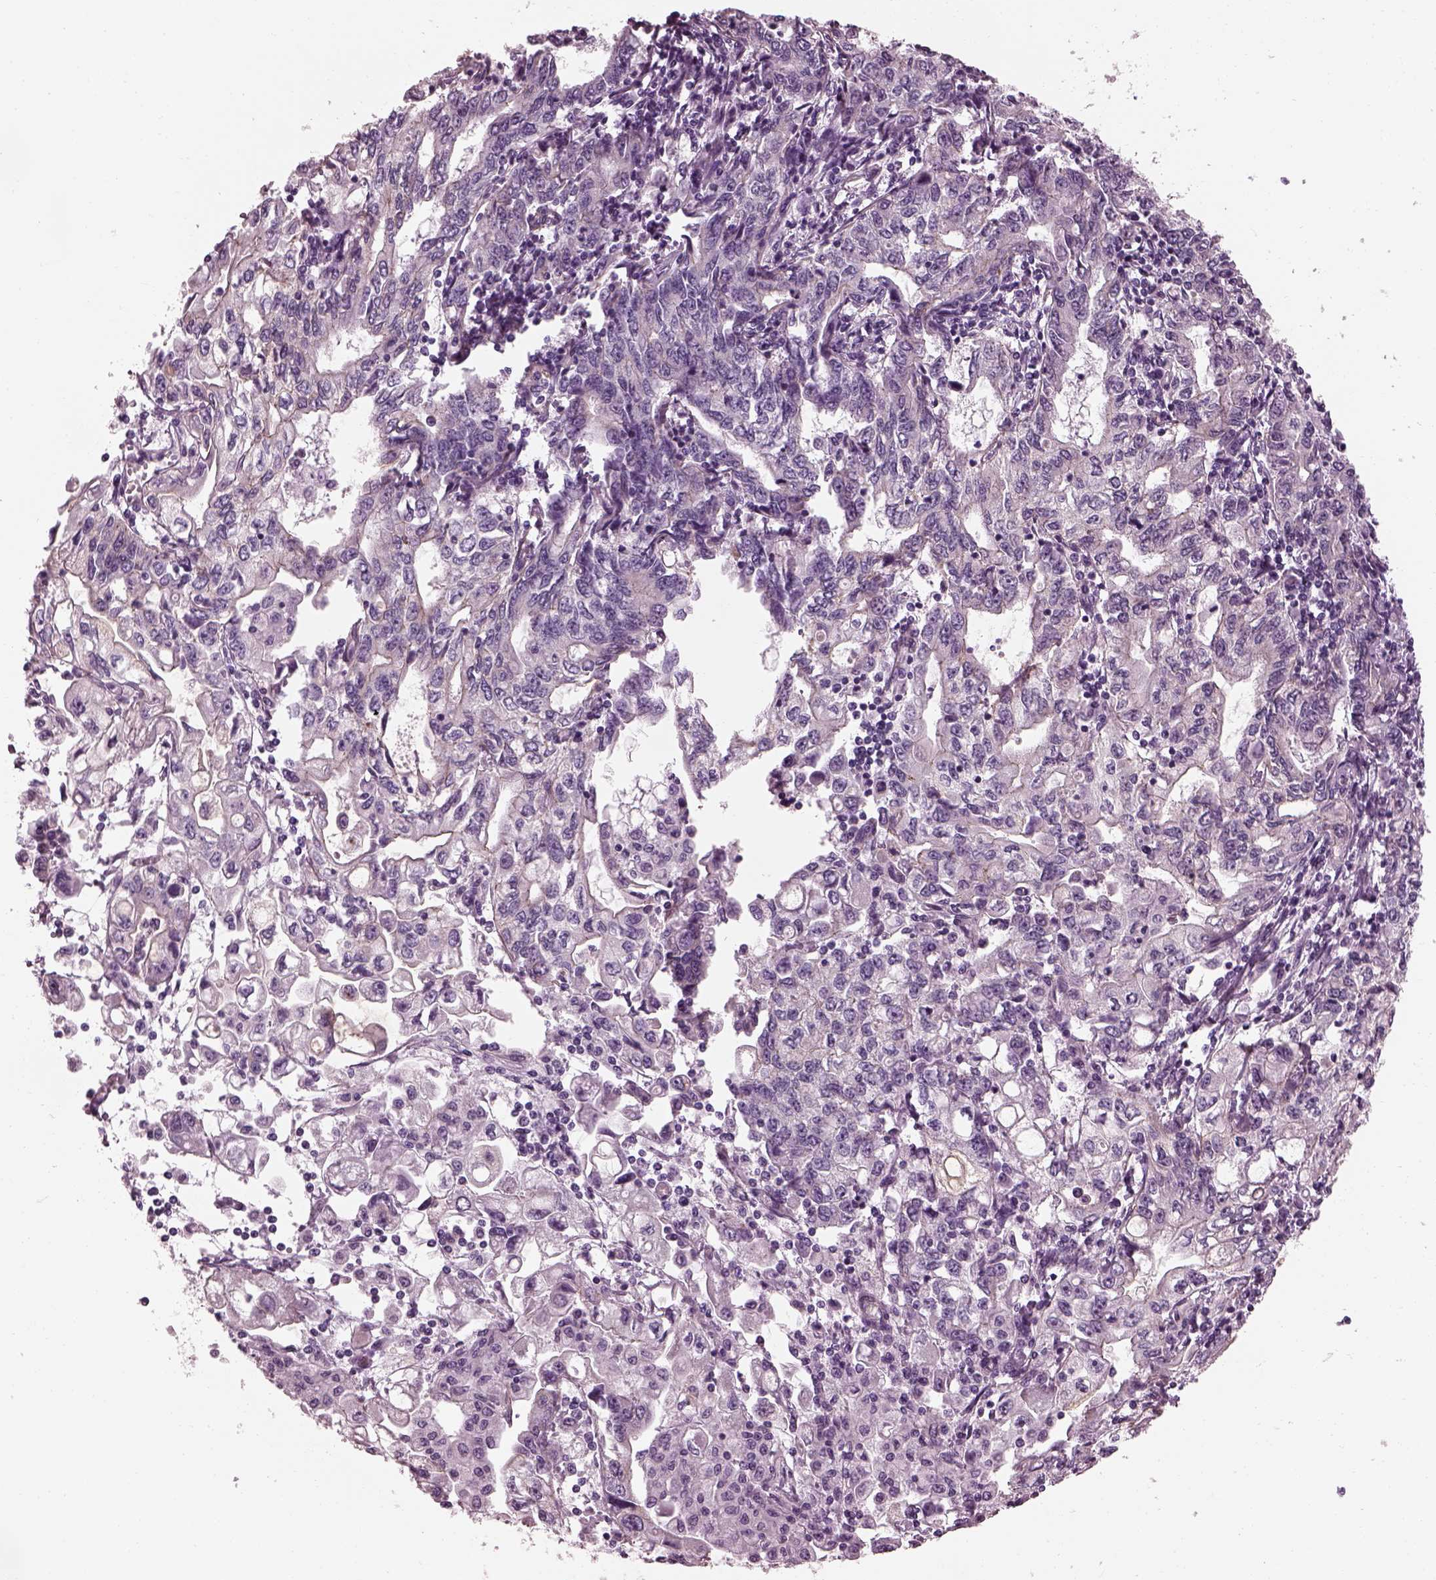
{"staining": {"intensity": "negative", "quantity": "none", "location": "none"}, "tissue": "stomach cancer", "cell_type": "Tumor cells", "image_type": "cancer", "snomed": [{"axis": "morphology", "description": "Adenocarcinoma, NOS"}, {"axis": "topography", "description": "Stomach, lower"}], "caption": "This histopathology image is of stomach cancer stained with immunohistochemistry to label a protein in brown with the nuclei are counter-stained blue. There is no staining in tumor cells.", "gene": "BFSP1", "patient": {"sex": "female", "age": 72}}